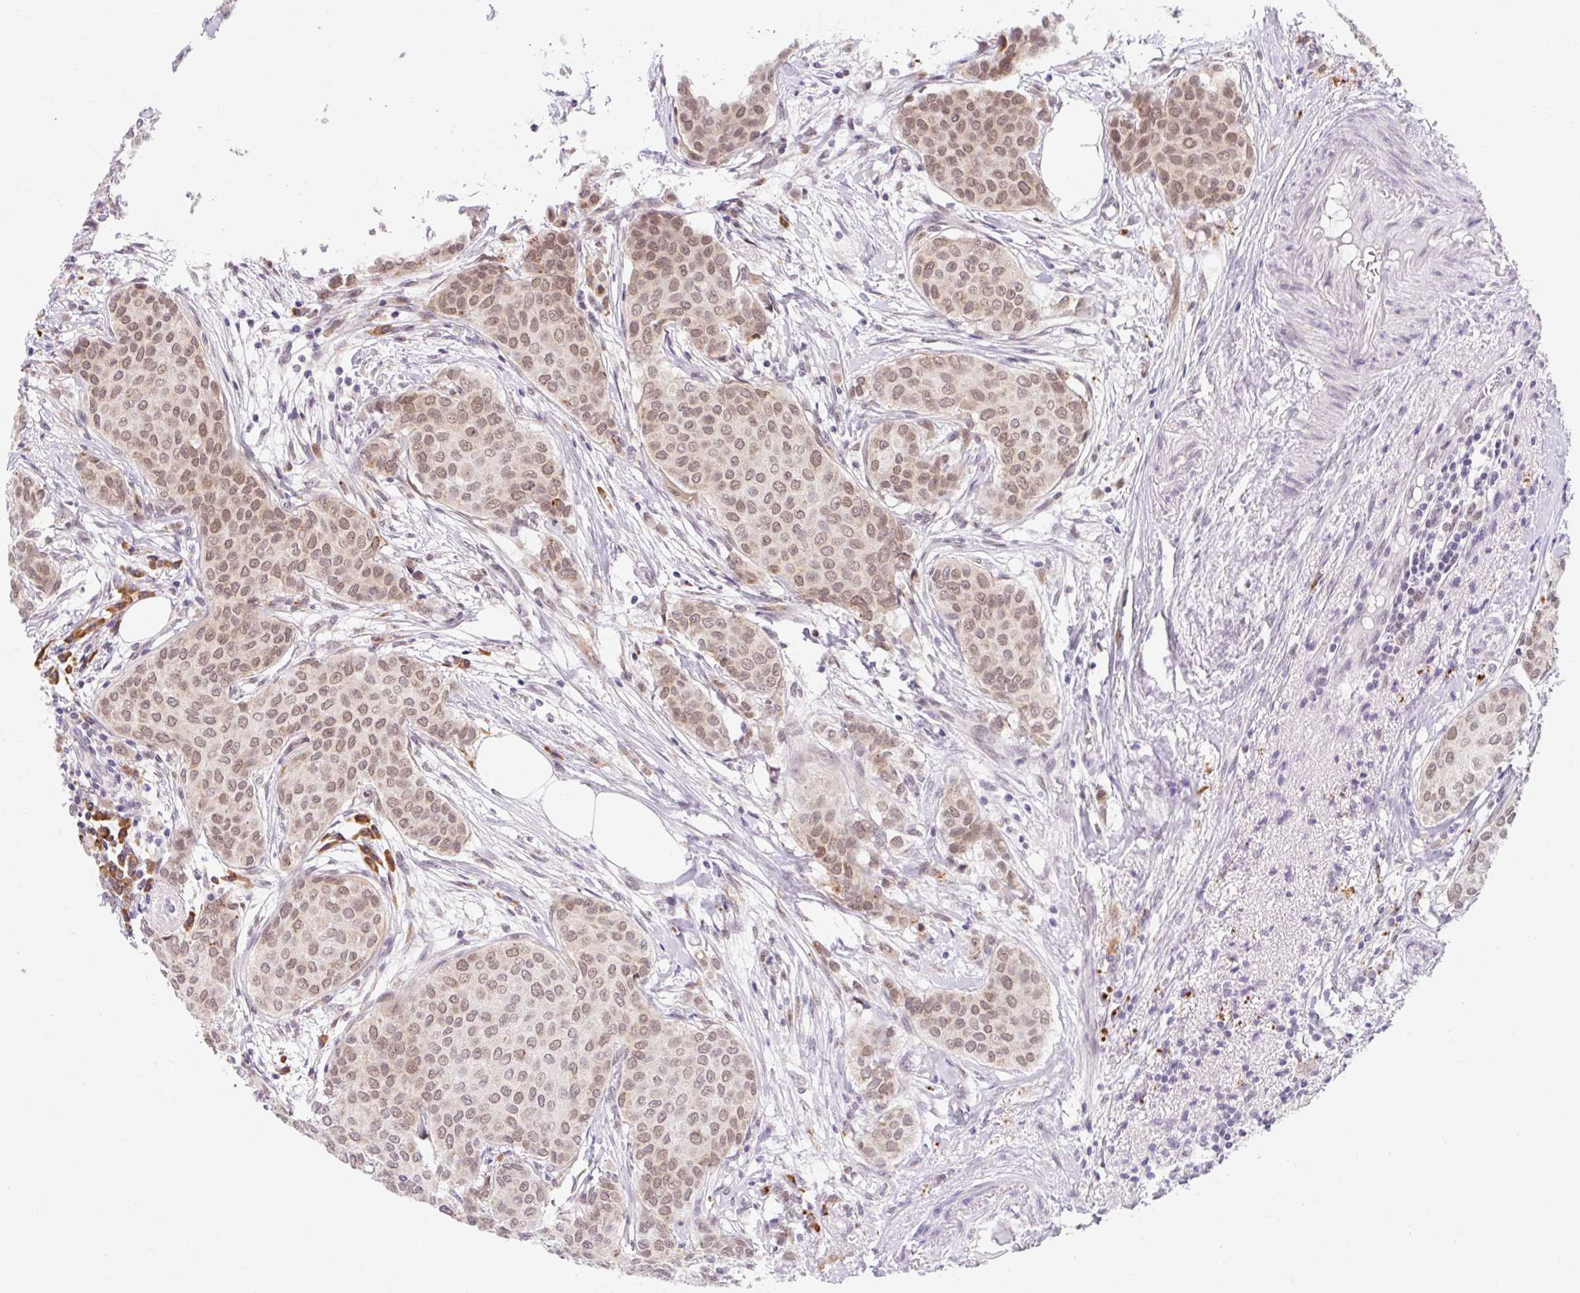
{"staining": {"intensity": "weak", "quantity": ">75%", "location": "cytoplasmic/membranous"}, "tissue": "breast cancer", "cell_type": "Tumor cells", "image_type": "cancer", "snomed": [{"axis": "morphology", "description": "Duct carcinoma"}, {"axis": "topography", "description": "Breast"}], "caption": "This is an image of immunohistochemistry (IHC) staining of intraductal carcinoma (breast), which shows weak positivity in the cytoplasmic/membranous of tumor cells.", "gene": "SRSF10", "patient": {"sex": "female", "age": 47}}